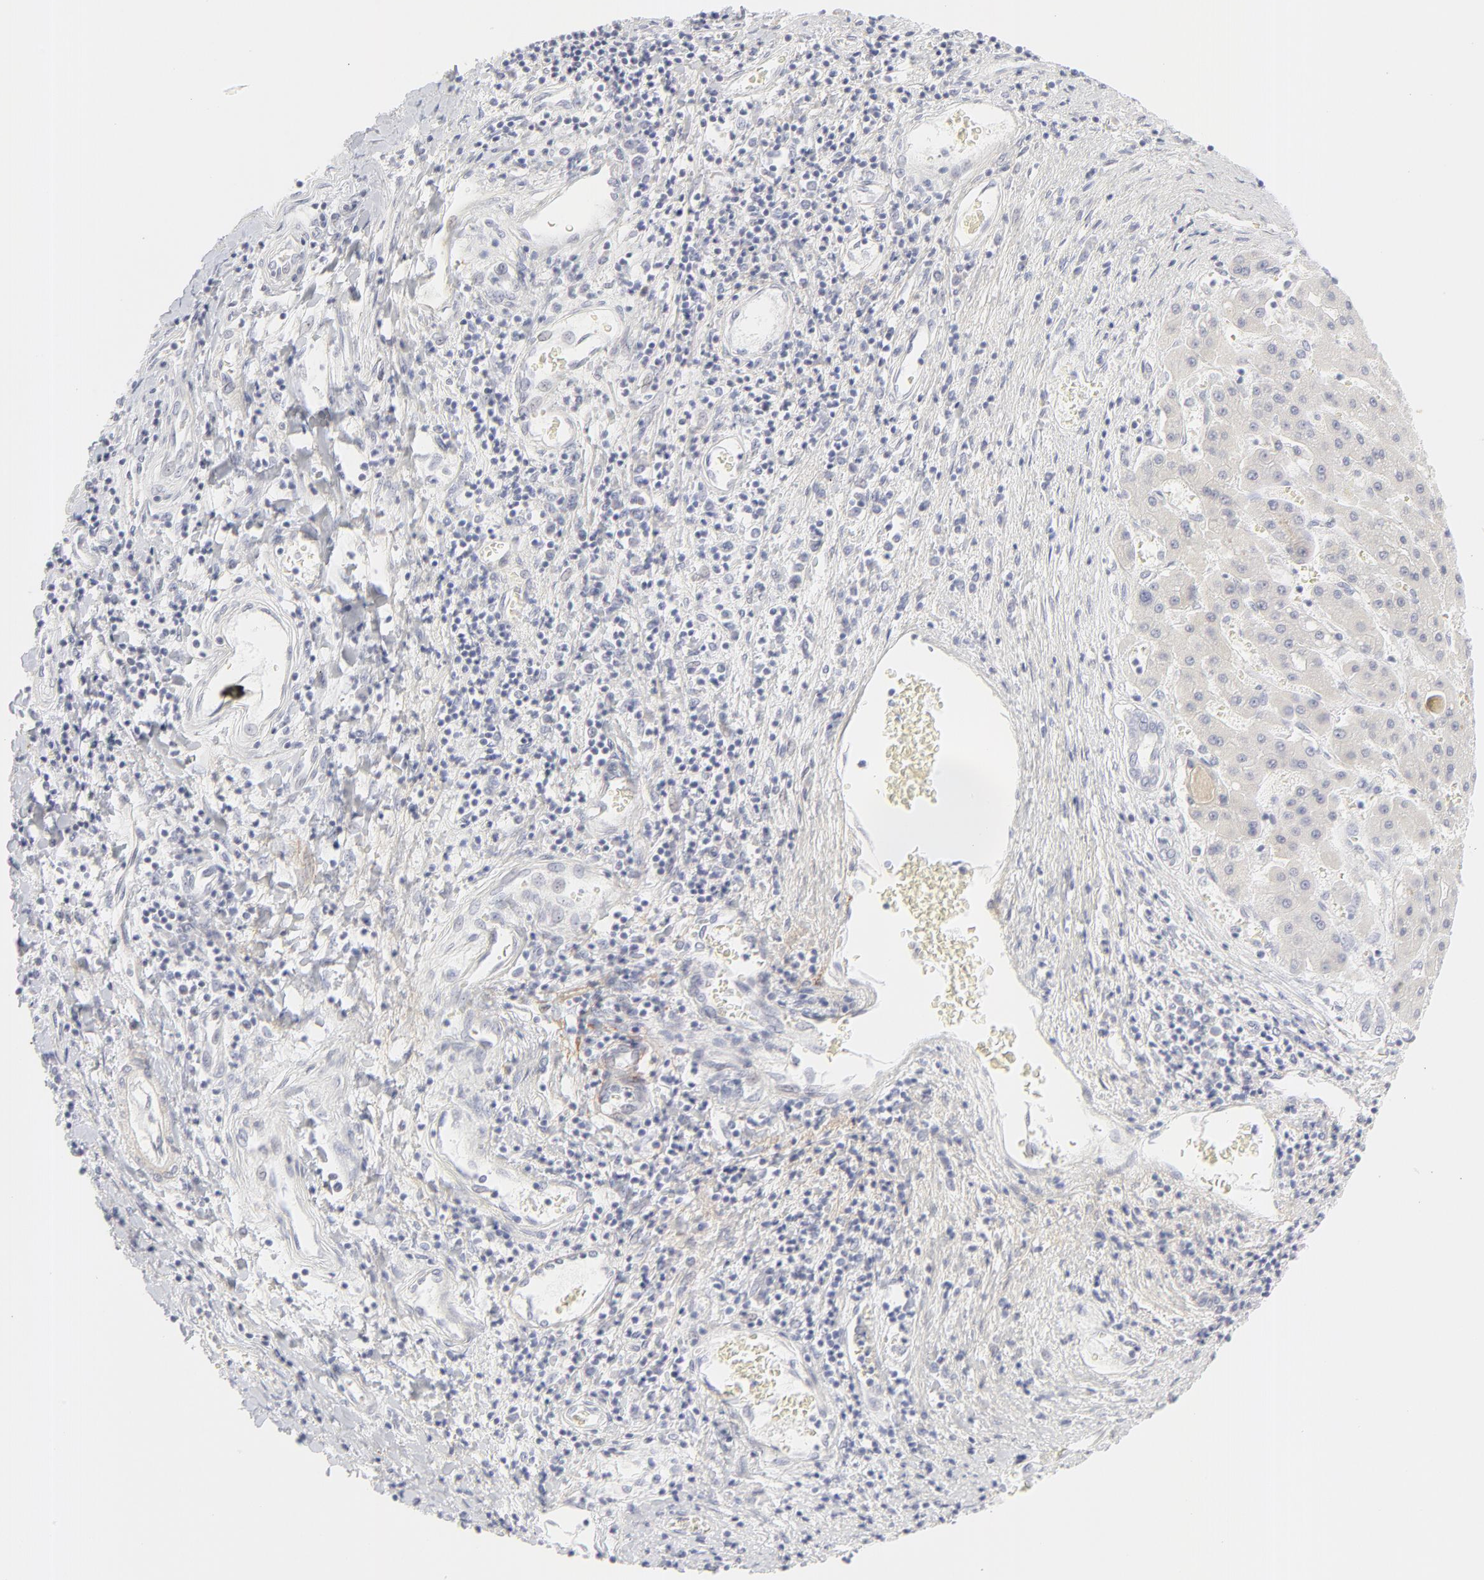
{"staining": {"intensity": "negative", "quantity": "none", "location": "none"}, "tissue": "liver cancer", "cell_type": "Tumor cells", "image_type": "cancer", "snomed": [{"axis": "morphology", "description": "Carcinoma, Hepatocellular, NOS"}, {"axis": "topography", "description": "Liver"}], "caption": "High power microscopy micrograph of an IHC histopathology image of liver hepatocellular carcinoma, revealing no significant expression in tumor cells. (Brightfield microscopy of DAB immunohistochemistry at high magnification).", "gene": "NPNT", "patient": {"sex": "male", "age": 24}}